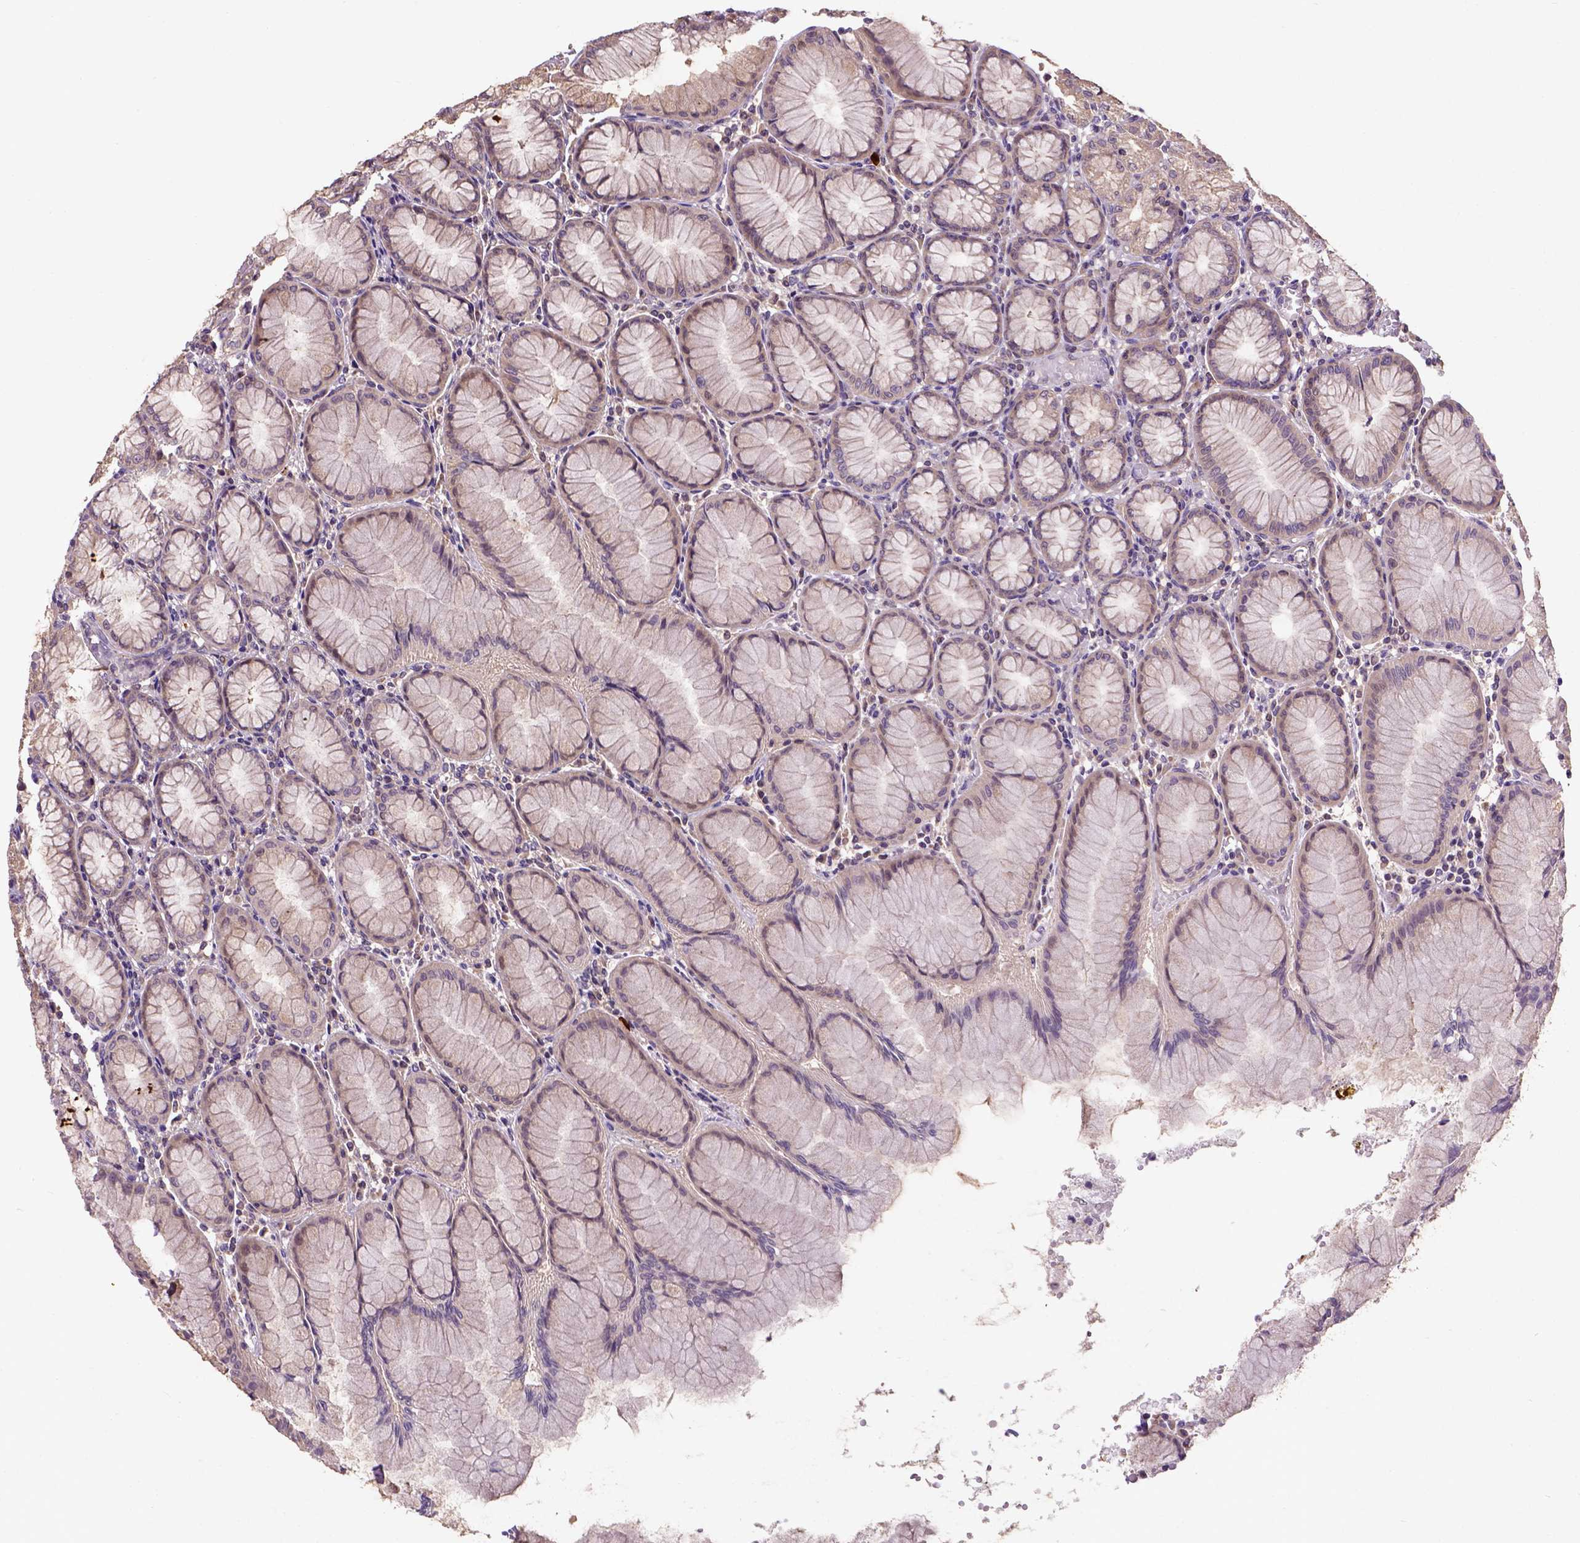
{"staining": {"intensity": "moderate", "quantity": "25%-75%", "location": "cytoplasmic/membranous"}, "tissue": "stomach", "cell_type": "Glandular cells", "image_type": "normal", "snomed": [{"axis": "morphology", "description": "Normal tissue, NOS"}, {"axis": "topography", "description": "Stomach"}], "caption": "A brown stain highlights moderate cytoplasmic/membranous expression of a protein in glandular cells of benign stomach. (Brightfield microscopy of DAB IHC at high magnification).", "gene": "KBTBD8", "patient": {"sex": "female", "age": 57}}